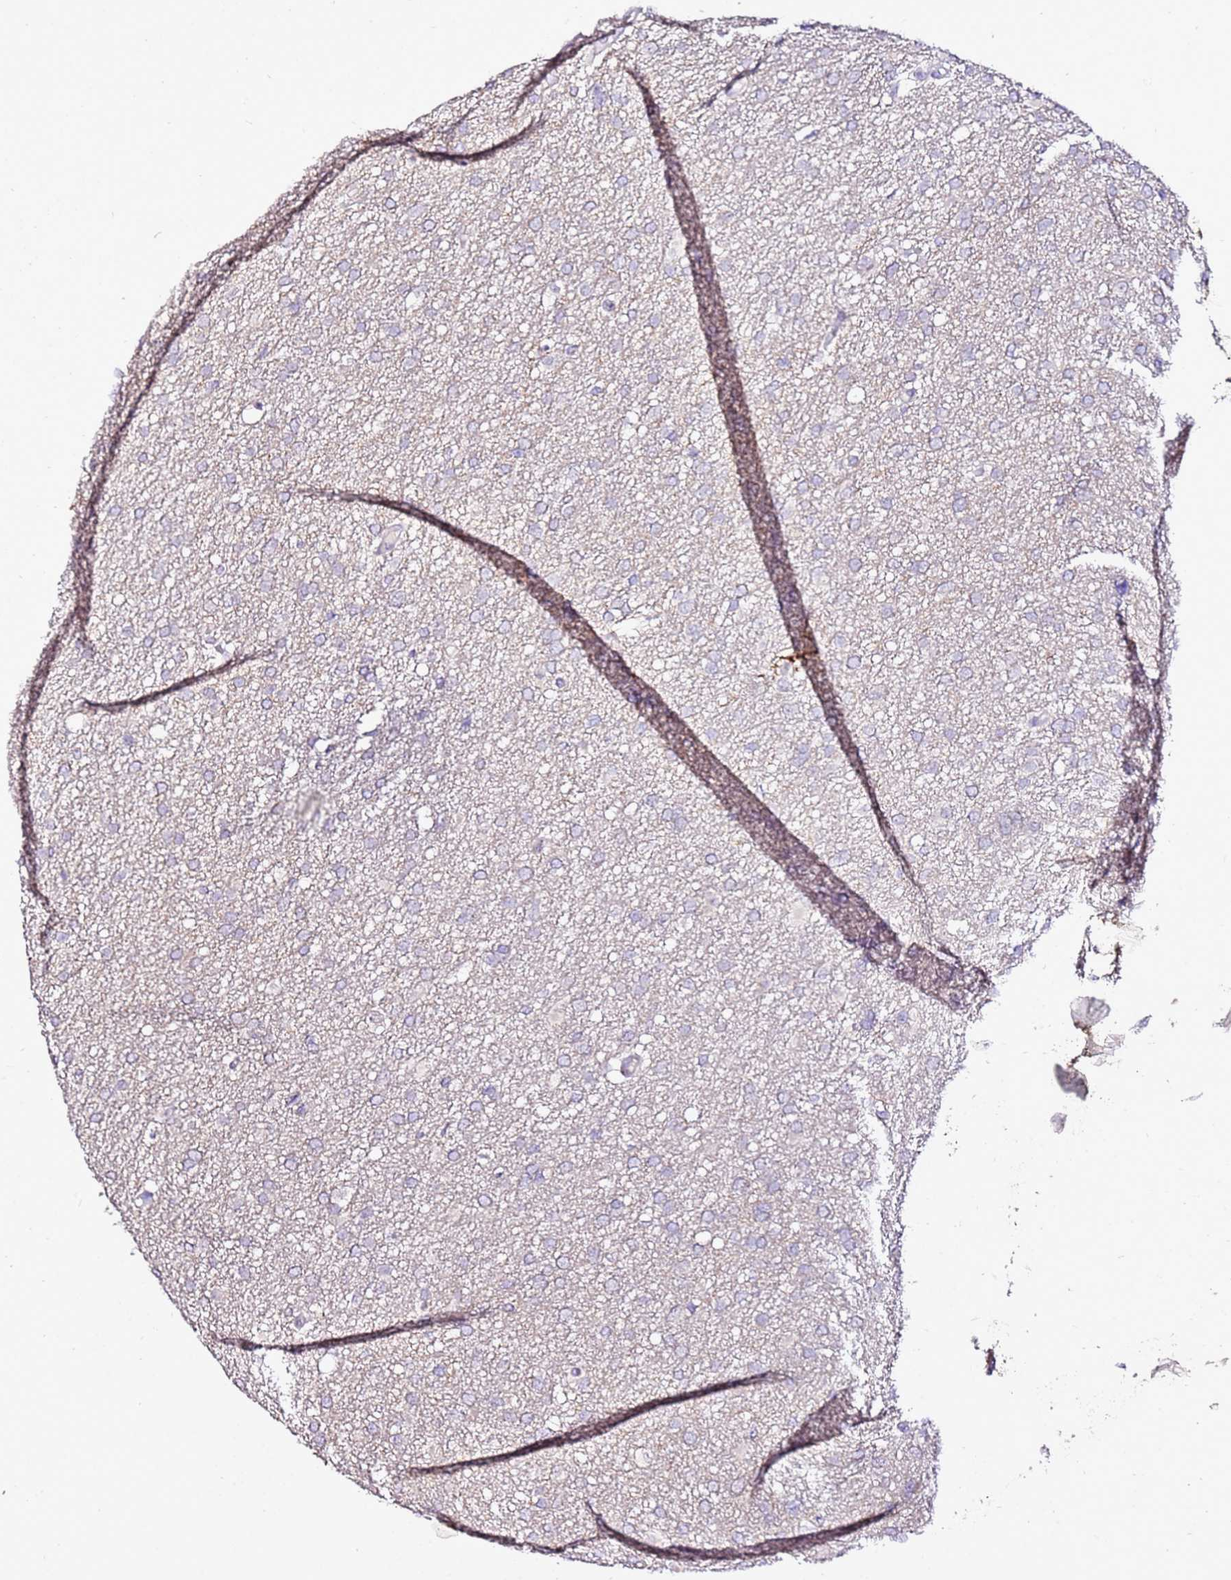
{"staining": {"intensity": "negative", "quantity": "none", "location": "none"}, "tissue": "glioma", "cell_type": "Tumor cells", "image_type": "cancer", "snomed": [{"axis": "morphology", "description": "Glioma, malignant, High grade"}, {"axis": "topography", "description": "Cerebral cortex"}], "caption": "Malignant glioma (high-grade) stained for a protein using immunohistochemistry demonstrates no positivity tumor cells.", "gene": "ART5", "patient": {"sex": "female", "age": 36}}